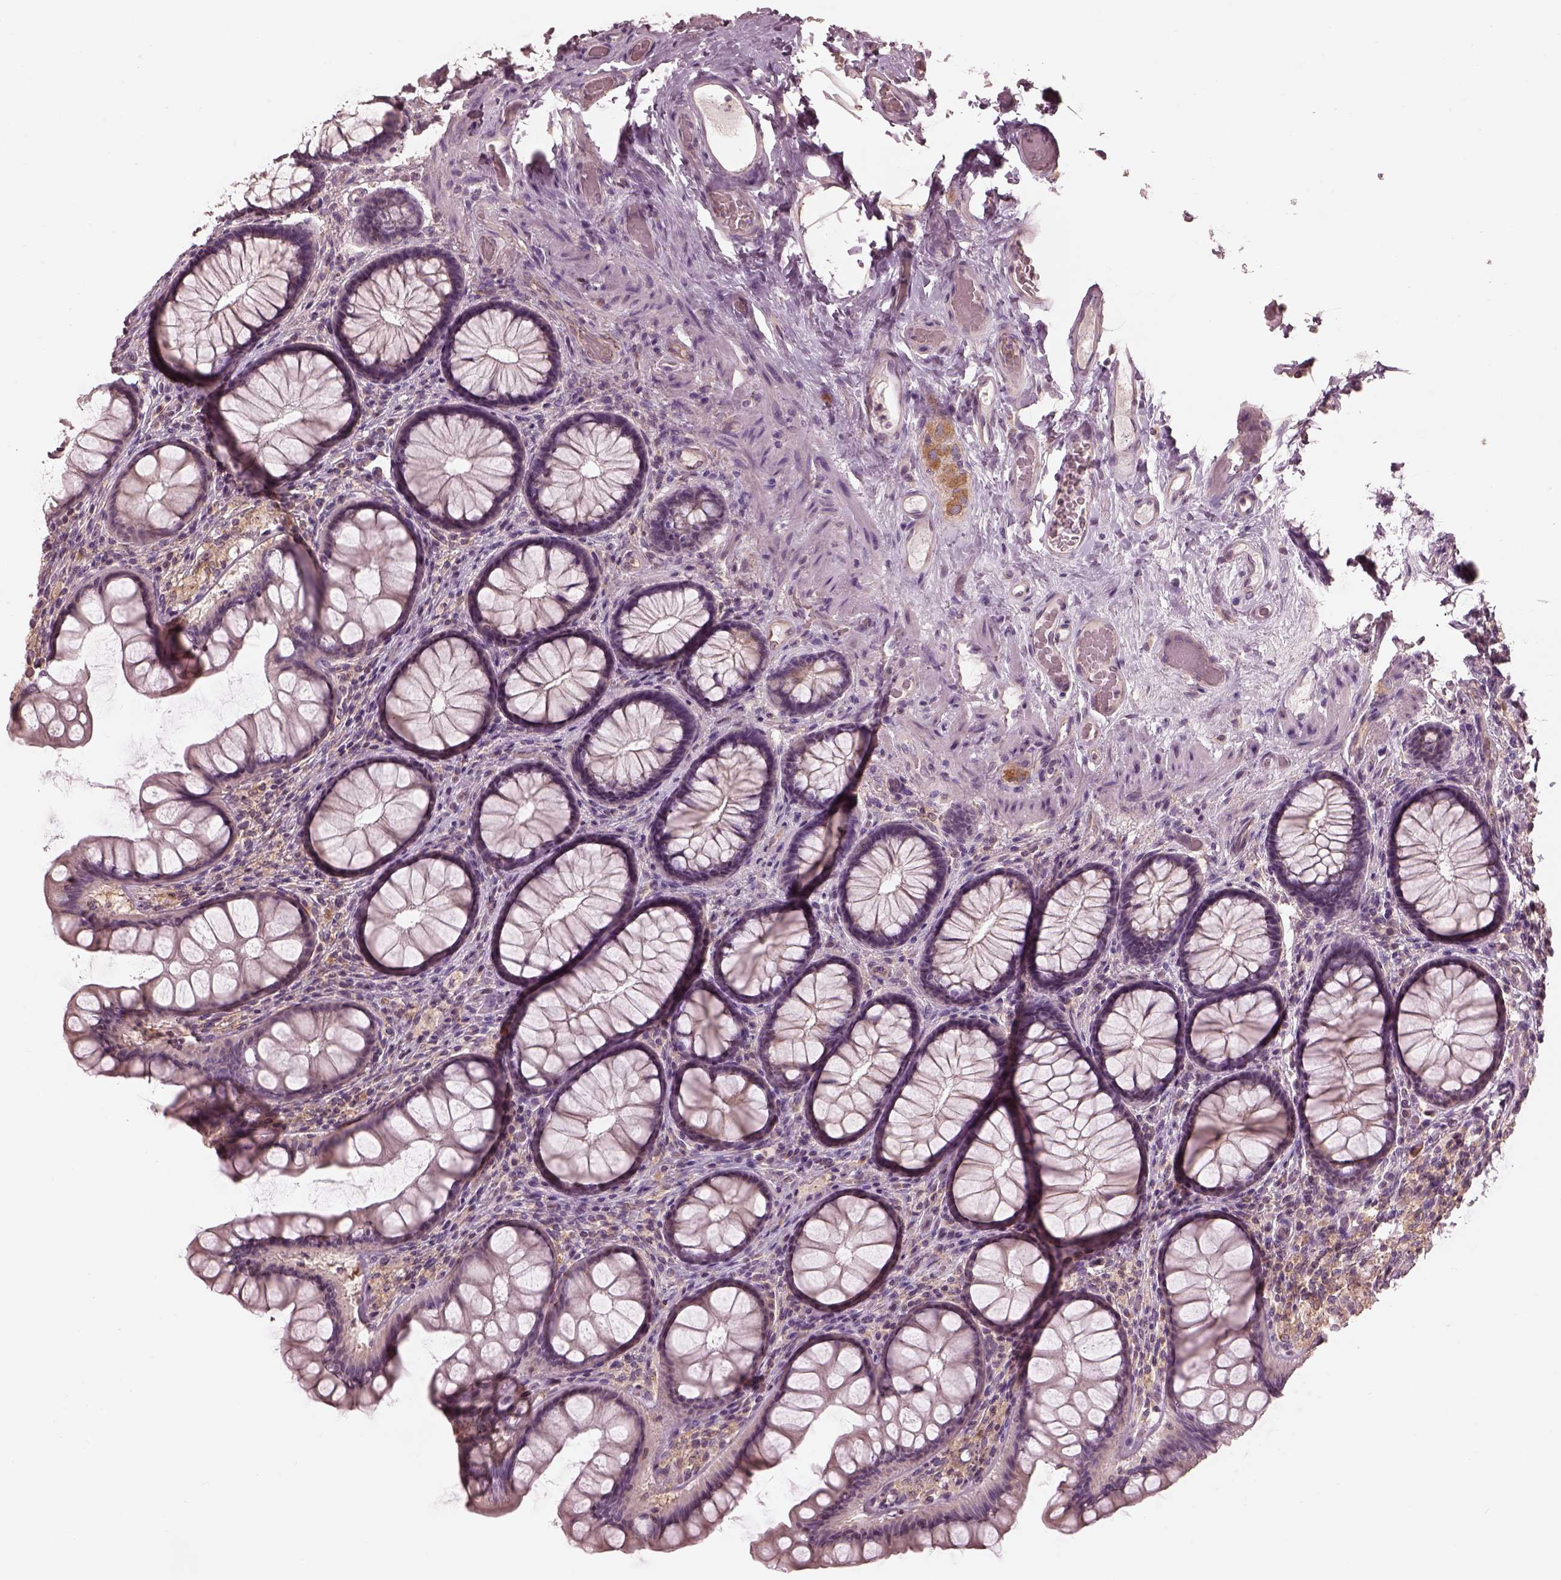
{"staining": {"intensity": "negative", "quantity": "none", "location": "none"}, "tissue": "colon", "cell_type": "Endothelial cells", "image_type": "normal", "snomed": [{"axis": "morphology", "description": "Normal tissue, NOS"}, {"axis": "topography", "description": "Colon"}], "caption": "IHC image of normal colon stained for a protein (brown), which shows no staining in endothelial cells. (DAB (3,3'-diaminobenzidine) IHC, high magnification).", "gene": "PRKACG", "patient": {"sex": "female", "age": 65}}